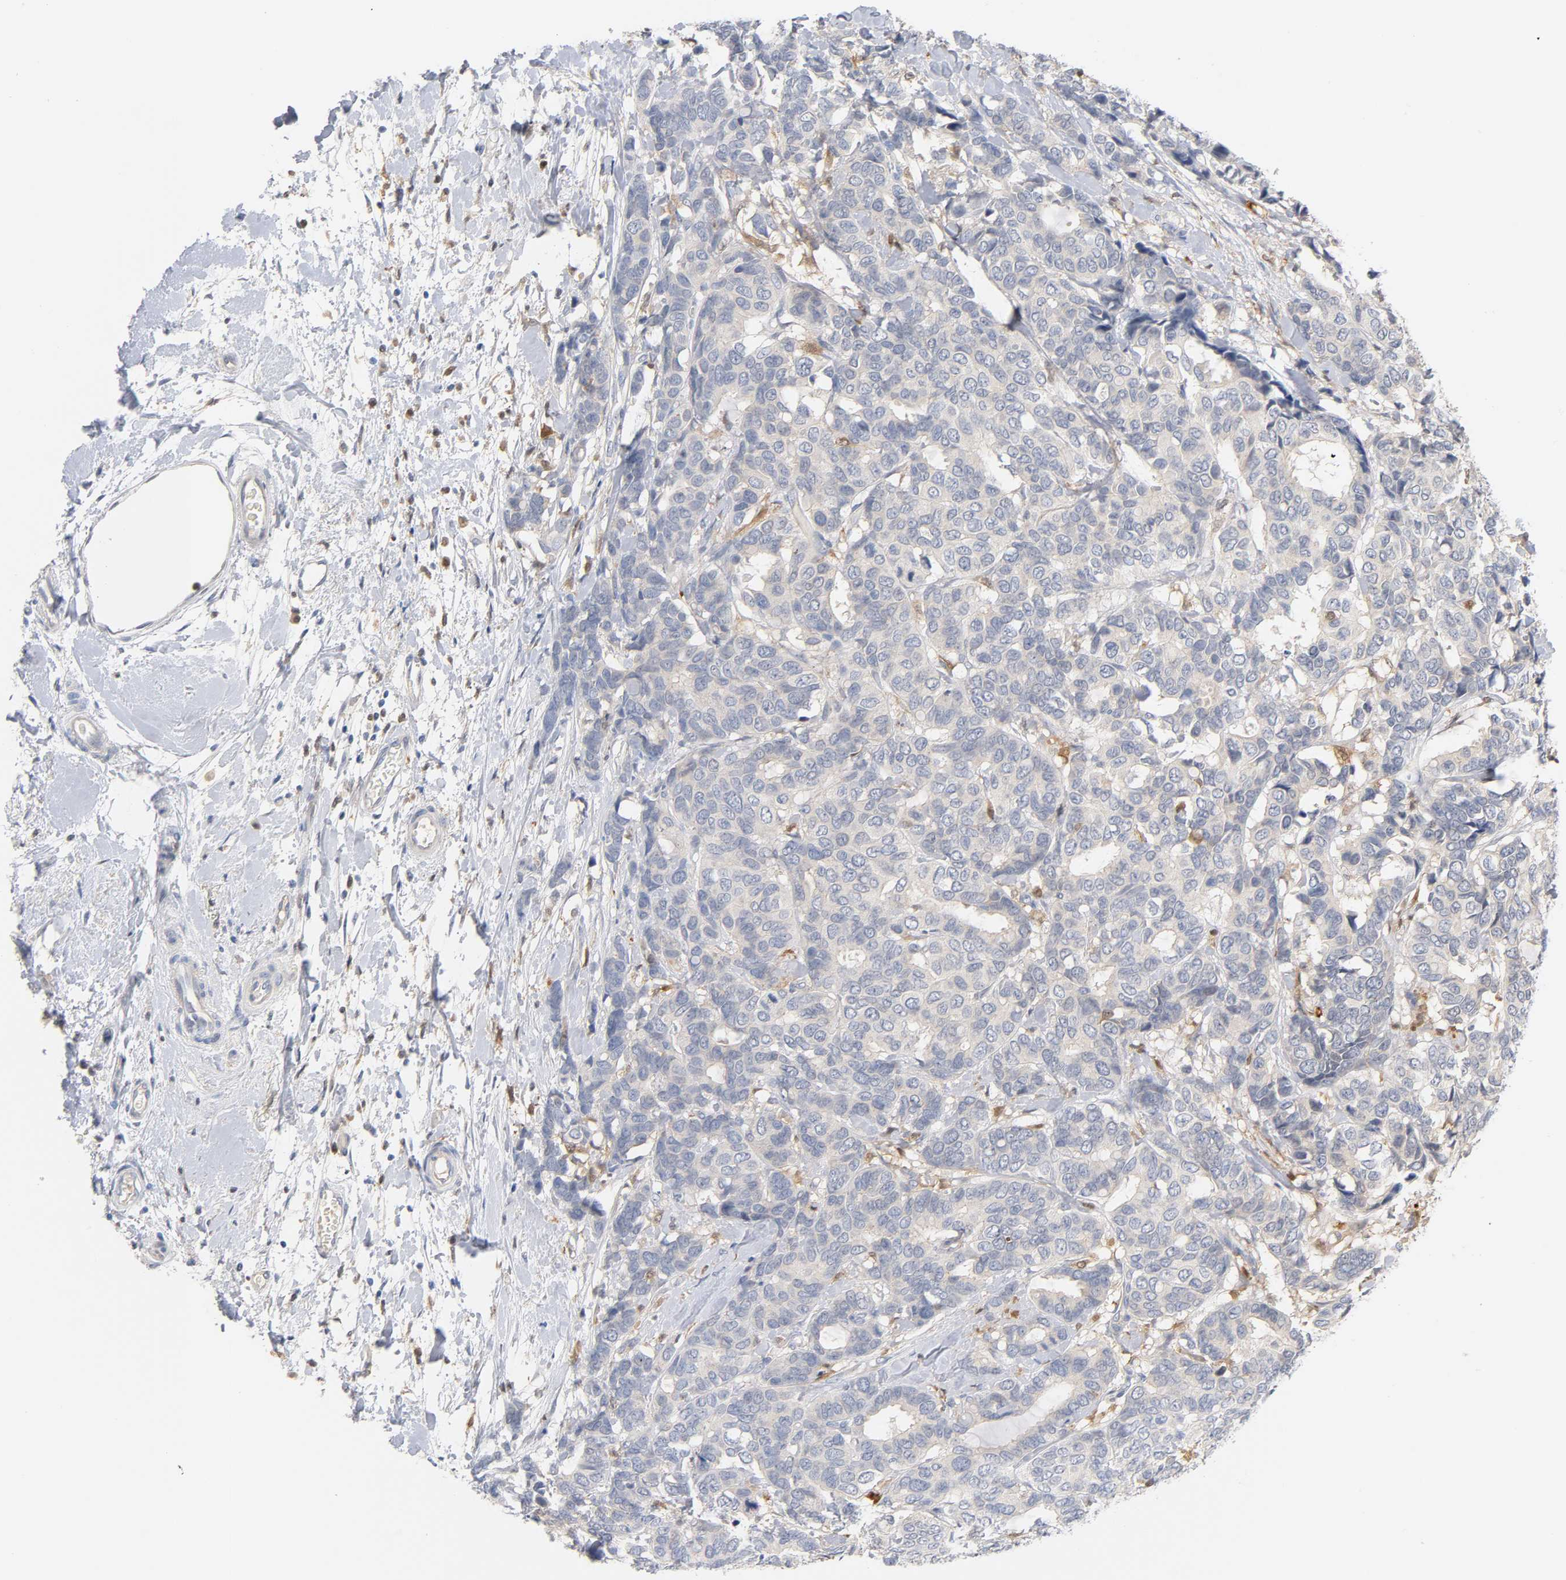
{"staining": {"intensity": "negative", "quantity": "none", "location": "none"}, "tissue": "breast cancer", "cell_type": "Tumor cells", "image_type": "cancer", "snomed": [{"axis": "morphology", "description": "Duct carcinoma"}, {"axis": "topography", "description": "Breast"}], "caption": "Immunohistochemical staining of intraductal carcinoma (breast) demonstrates no significant positivity in tumor cells. Brightfield microscopy of immunohistochemistry stained with DAB (brown) and hematoxylin (blue), captured at high magnification.", "gene": "IL18", "patient": {"sex": "female", "age": 87}}